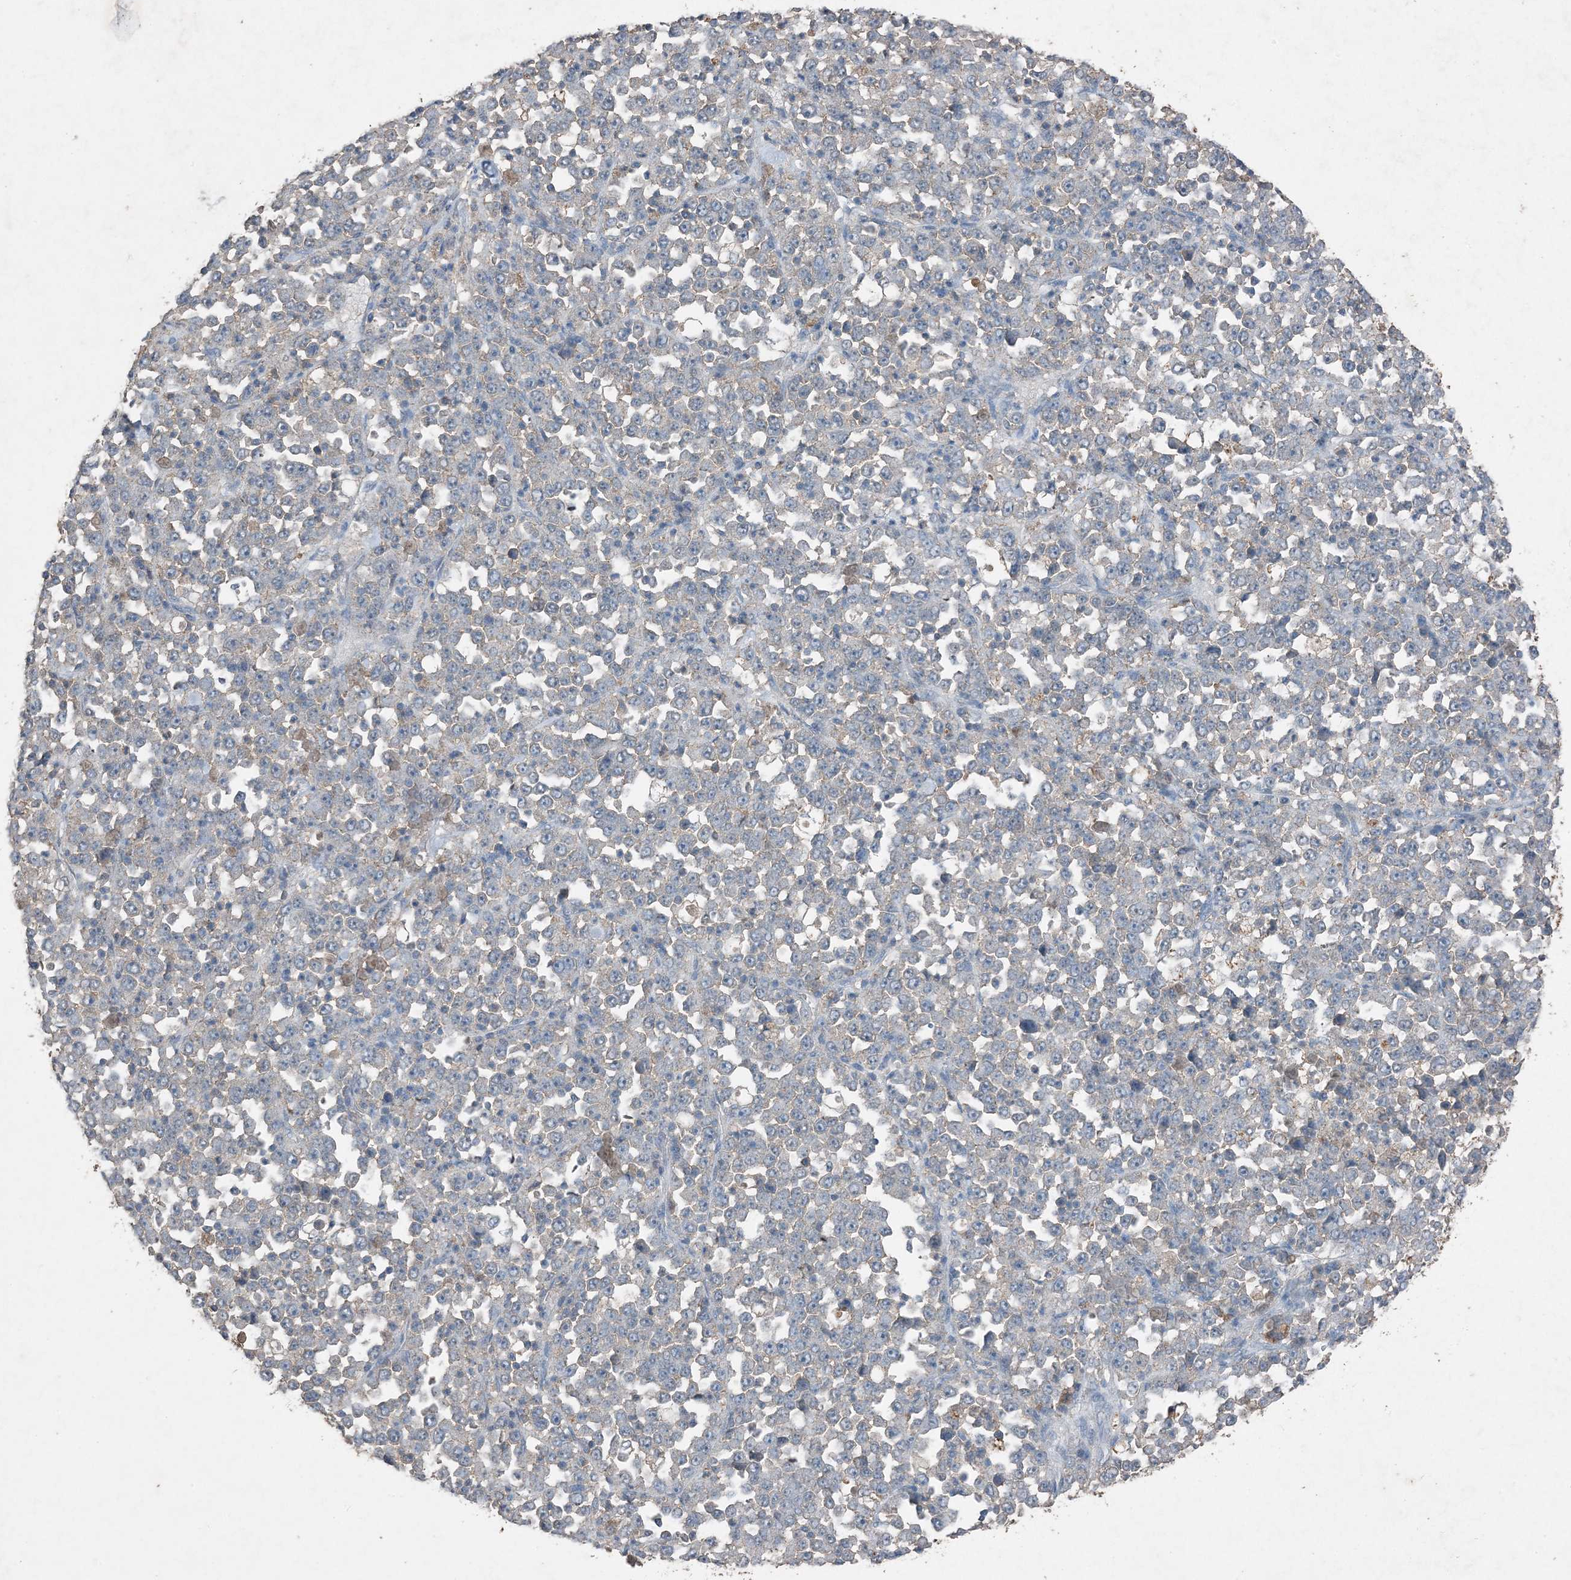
{"staining": {"intensity": "weak", "quantity": "<25%", "location": "cytoplasmic/membranous"}, "tissue": "stomach cancer", "cell_type": "Tumor cells", "image_type": "cancer", "snomed": [{"axis": "morphology", "description": "Normal tissue, NOS"}, {"axis": "morphology", "description": "Adenocarcinoma, NOS"}, {"axis": "topography", "description": "Stomach, upper"}, {"axis": "topography", "description": "Stomach"}], "caption": "Immunohistochemistry (IHC) micrograph of human stomach adenocarcinoma stained for a protein (brown), which exhibits no positivity in tumor cells. (DAB immunohistochemistry with hematoxylin counter stain).", "gene": "FCN3", "patient": {"sex": "male", "age": 59}}